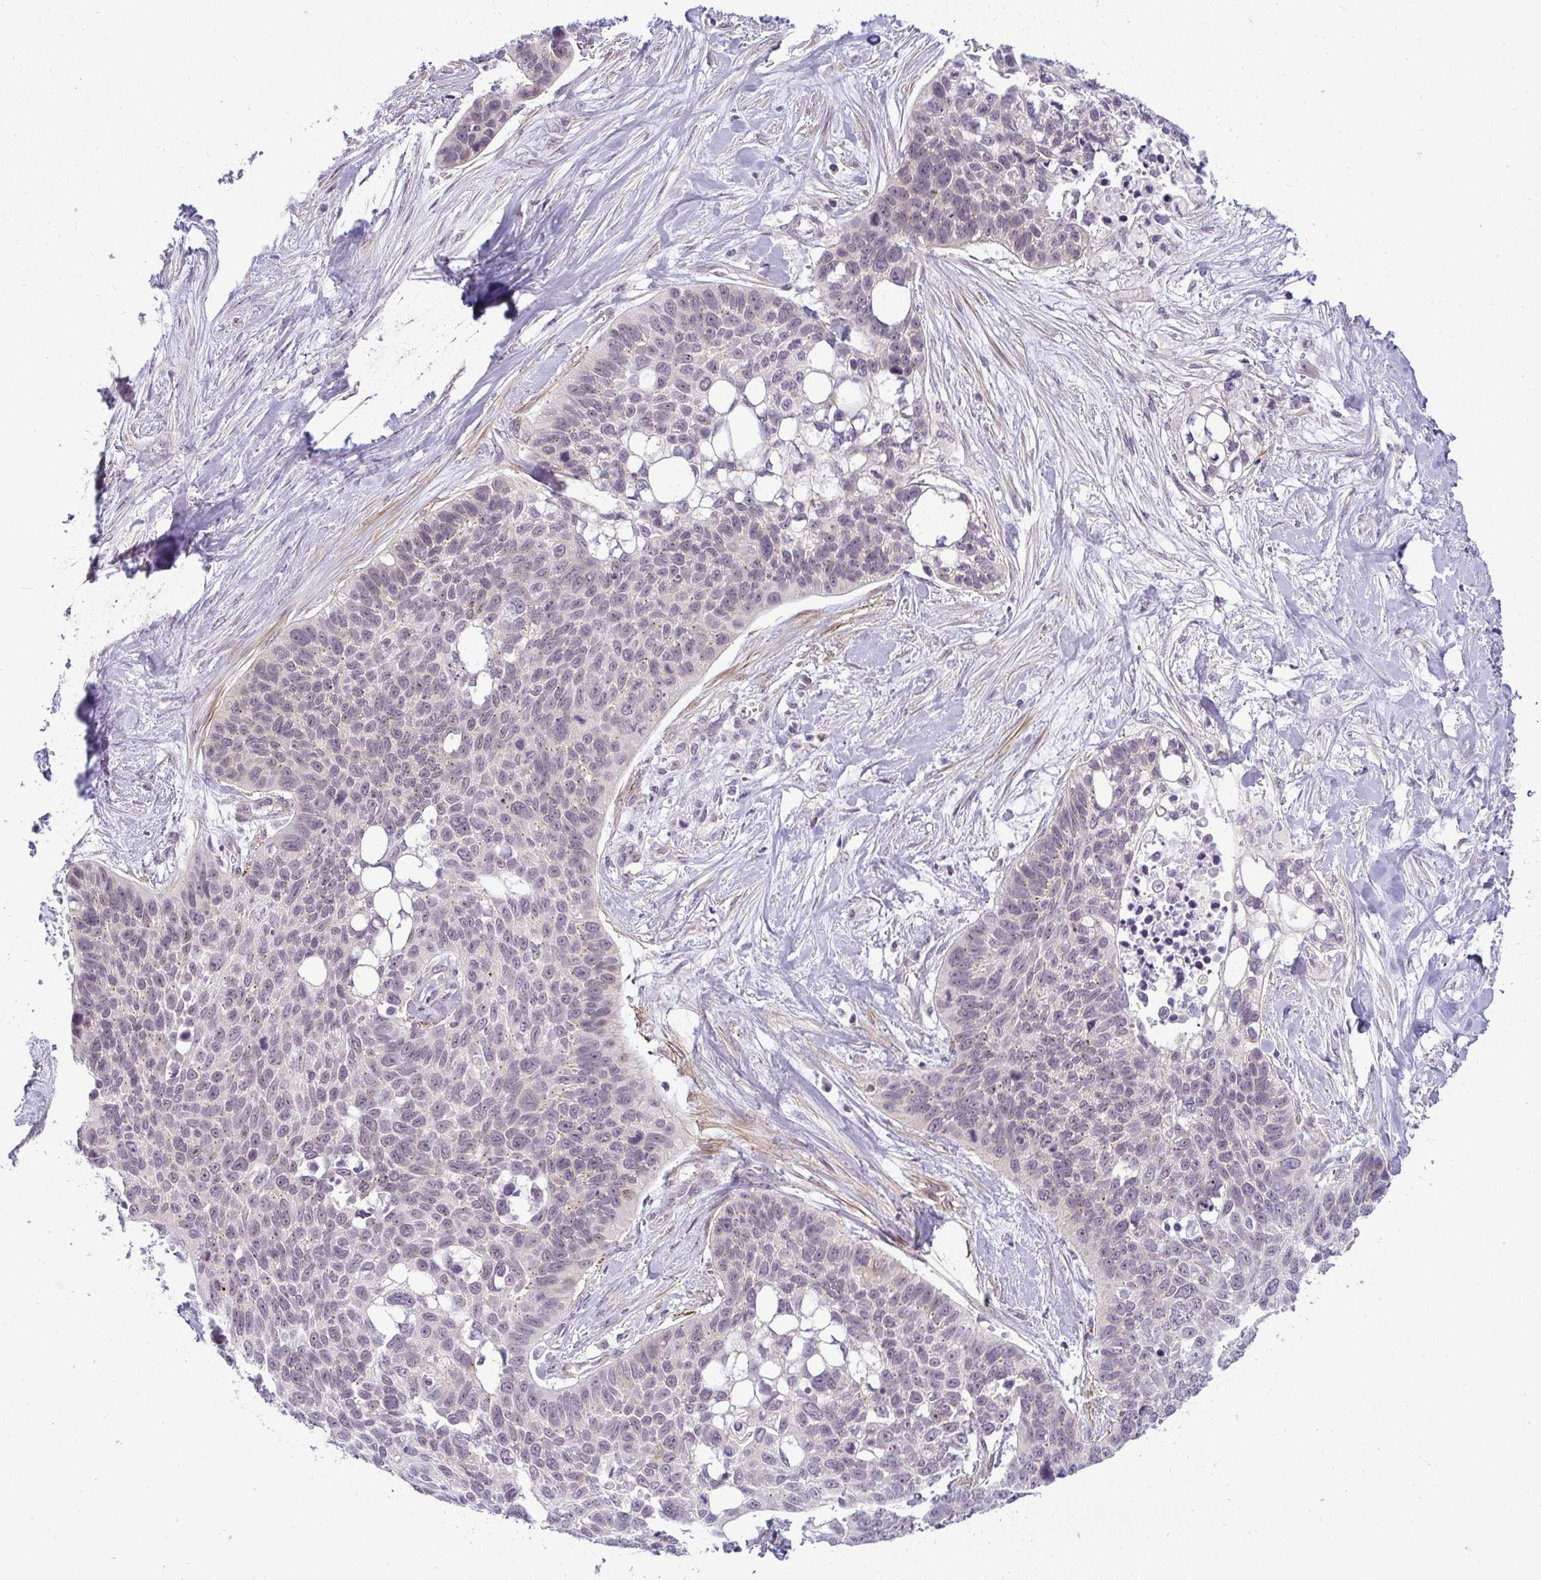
{"staining": {"intensity": "negative", "quantity": "none", "location": "none"}, "tissue": "lung cancer", "cell_type": "Tumor cells", "image_type": "cancer", "snomed": [{"axis": "morphology", "description": "Squamous cell carcinoma, NOS"}, {"axis": "topography", "description": "Lung"}], "caption": "Immunohistochemistry (IHC) of lung squamous cell carcinoma demonstrates no expression in tumor cells. The staining was performed using DAB to visualize the protein expression in brown, while the nuclei were stained in blue with hematoxylin (Magnification: 20x).", "gene": "DZIP1", "patient": {"sex": "male", "age": 62}}